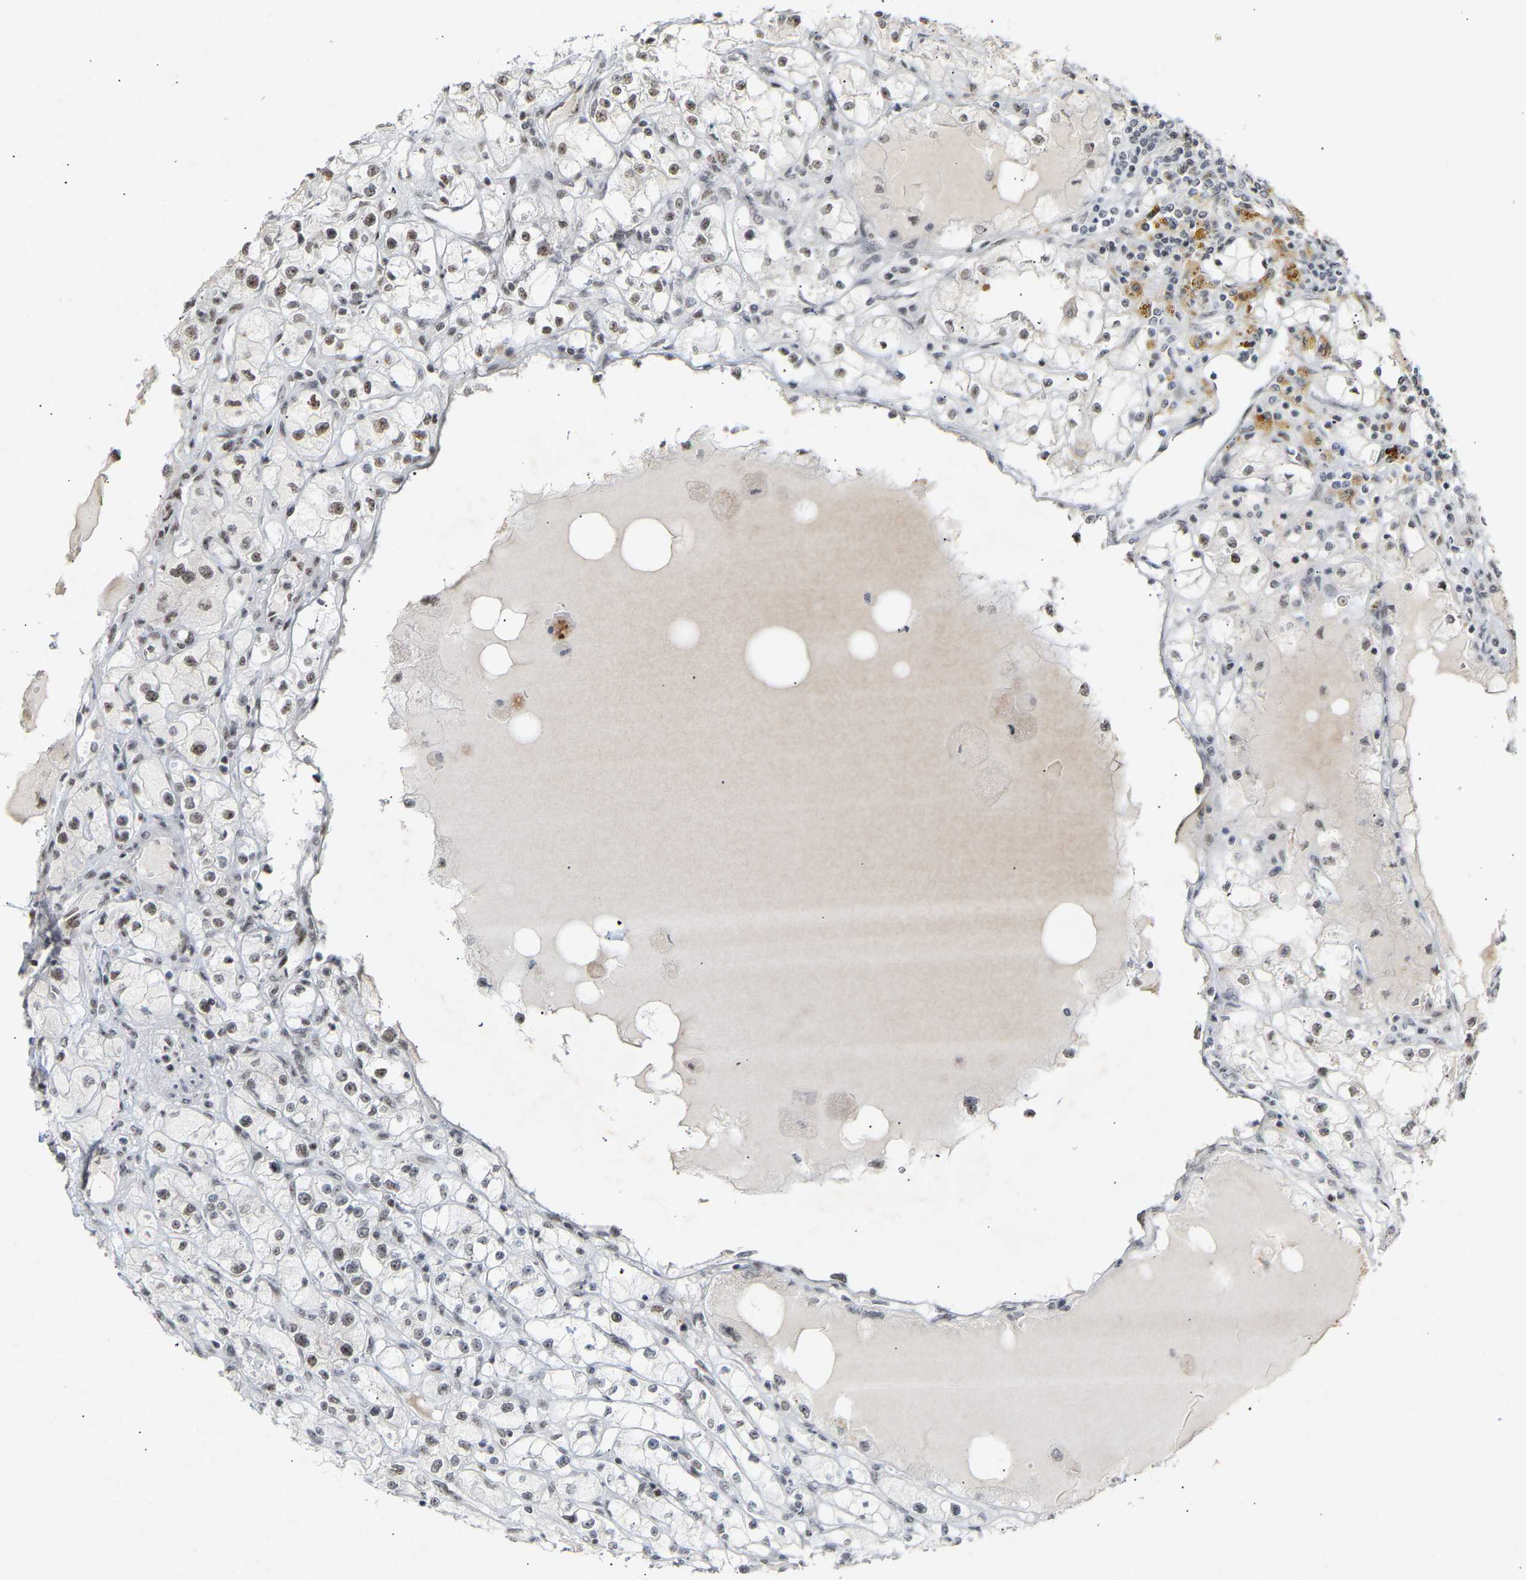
{"staining": {"intensity": "weak", "quantity": "<25%", "location": "nuclear"}, "tissue": "renal cancer", "cell_type": "Tumor cells", "image_type": "cancer", "snomed": [{"axis": "morphology", "description": "Adenocarcinoma, NOS"}, {"axis": "topography", "description": "Kidney"}], "caption": "This is an immunohistochemistry photomicrograph of adenocarcinoma (renal). There is no expression in tumor cells.", "gene": "NELFB", "patient": {"sex": "male", "age": 56}}